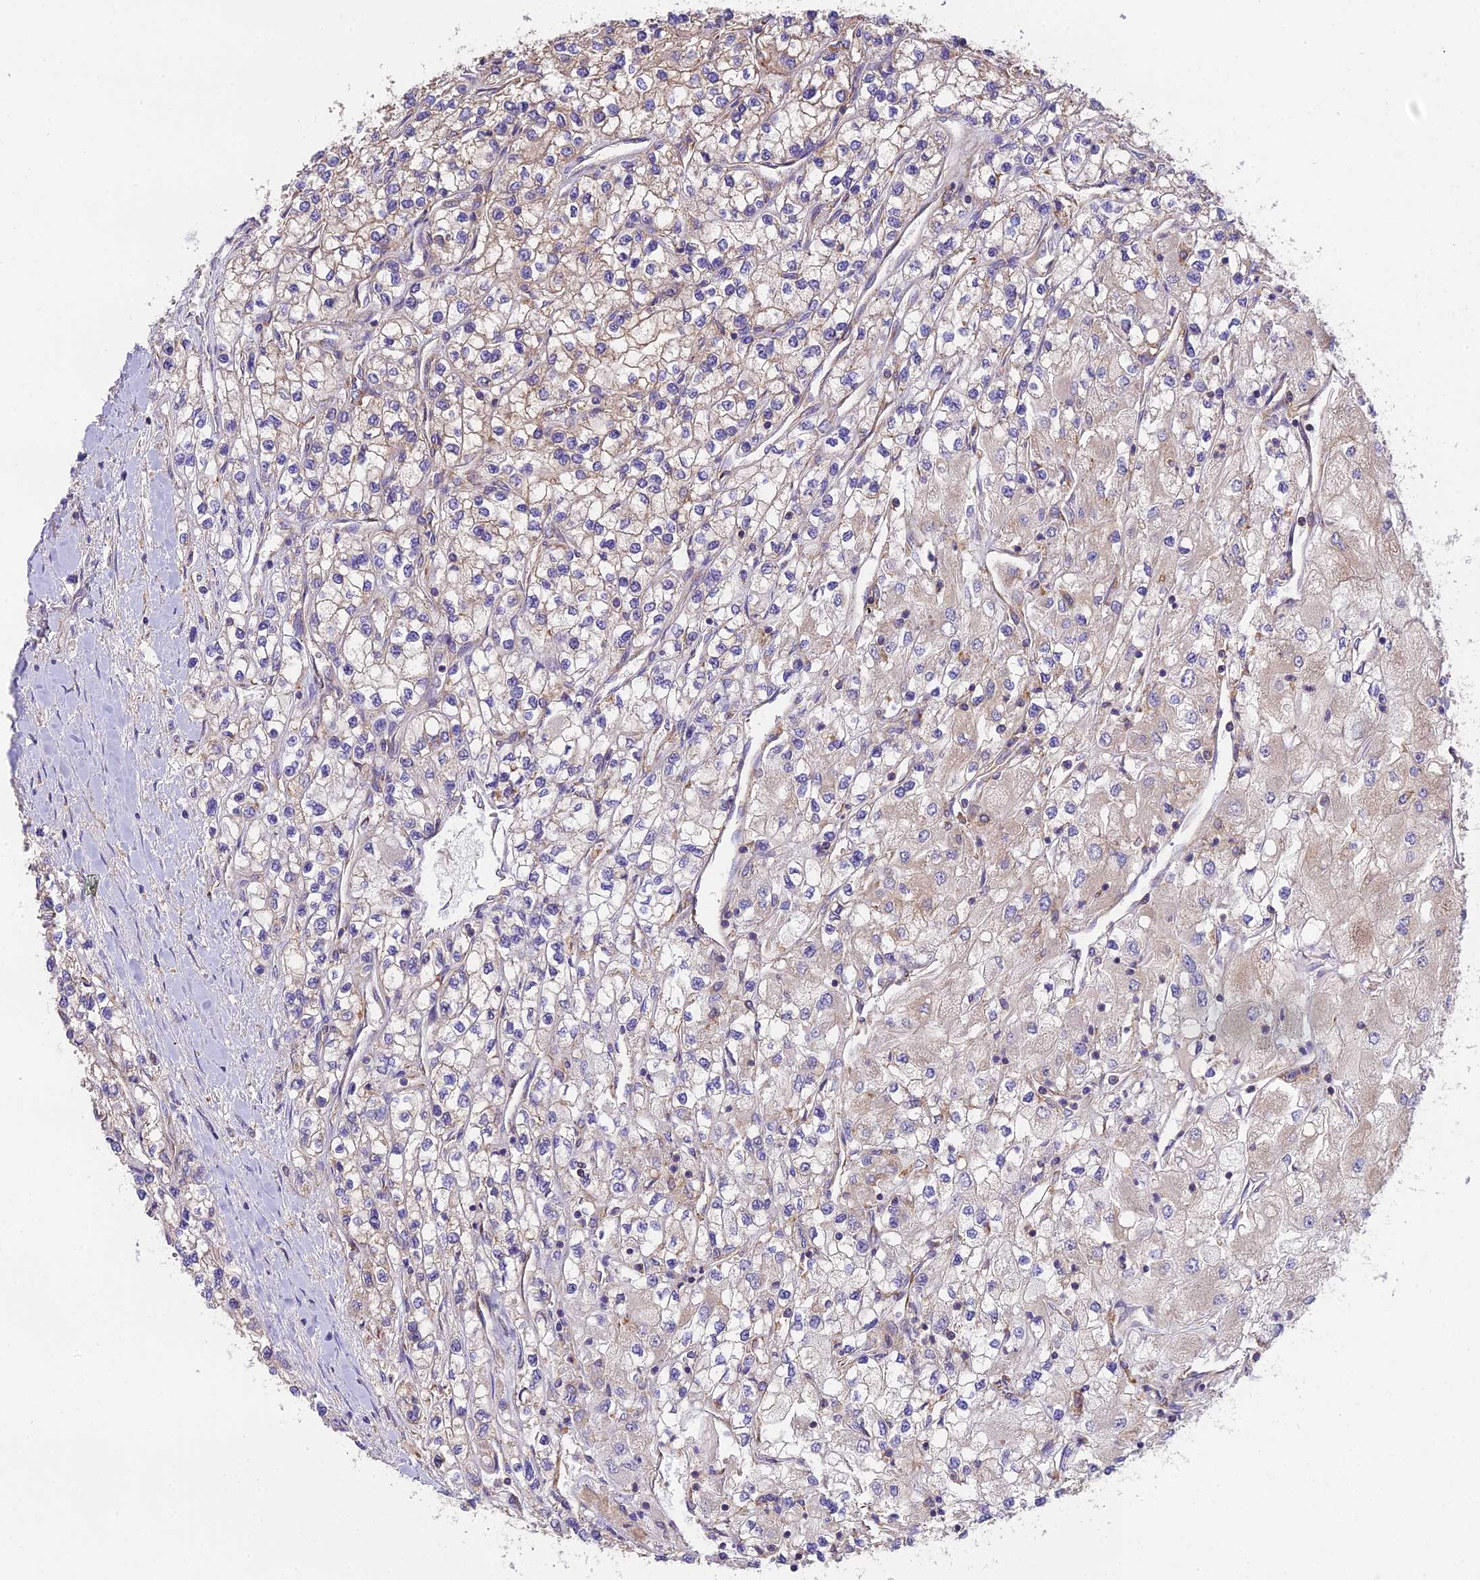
{"staining": {"intensity": "weak", "quantity": "<25%", "location": "cytoplasmic/membranous"}, "tissue": "renal cancer", "cell_type": "Tumor cells", "image_type": "cancer", "snomed": [{"axis": "morphology", "description": "Adenocarcinoma, NOS"}, {"axis": "topography", "description": "Kidney"}], "caption": "Immunohistochemistry of human renal cancer displays no expression in tumor cells.", "gene": "BLOC1S4", "patient": {"sex": "male", "age": 80}}